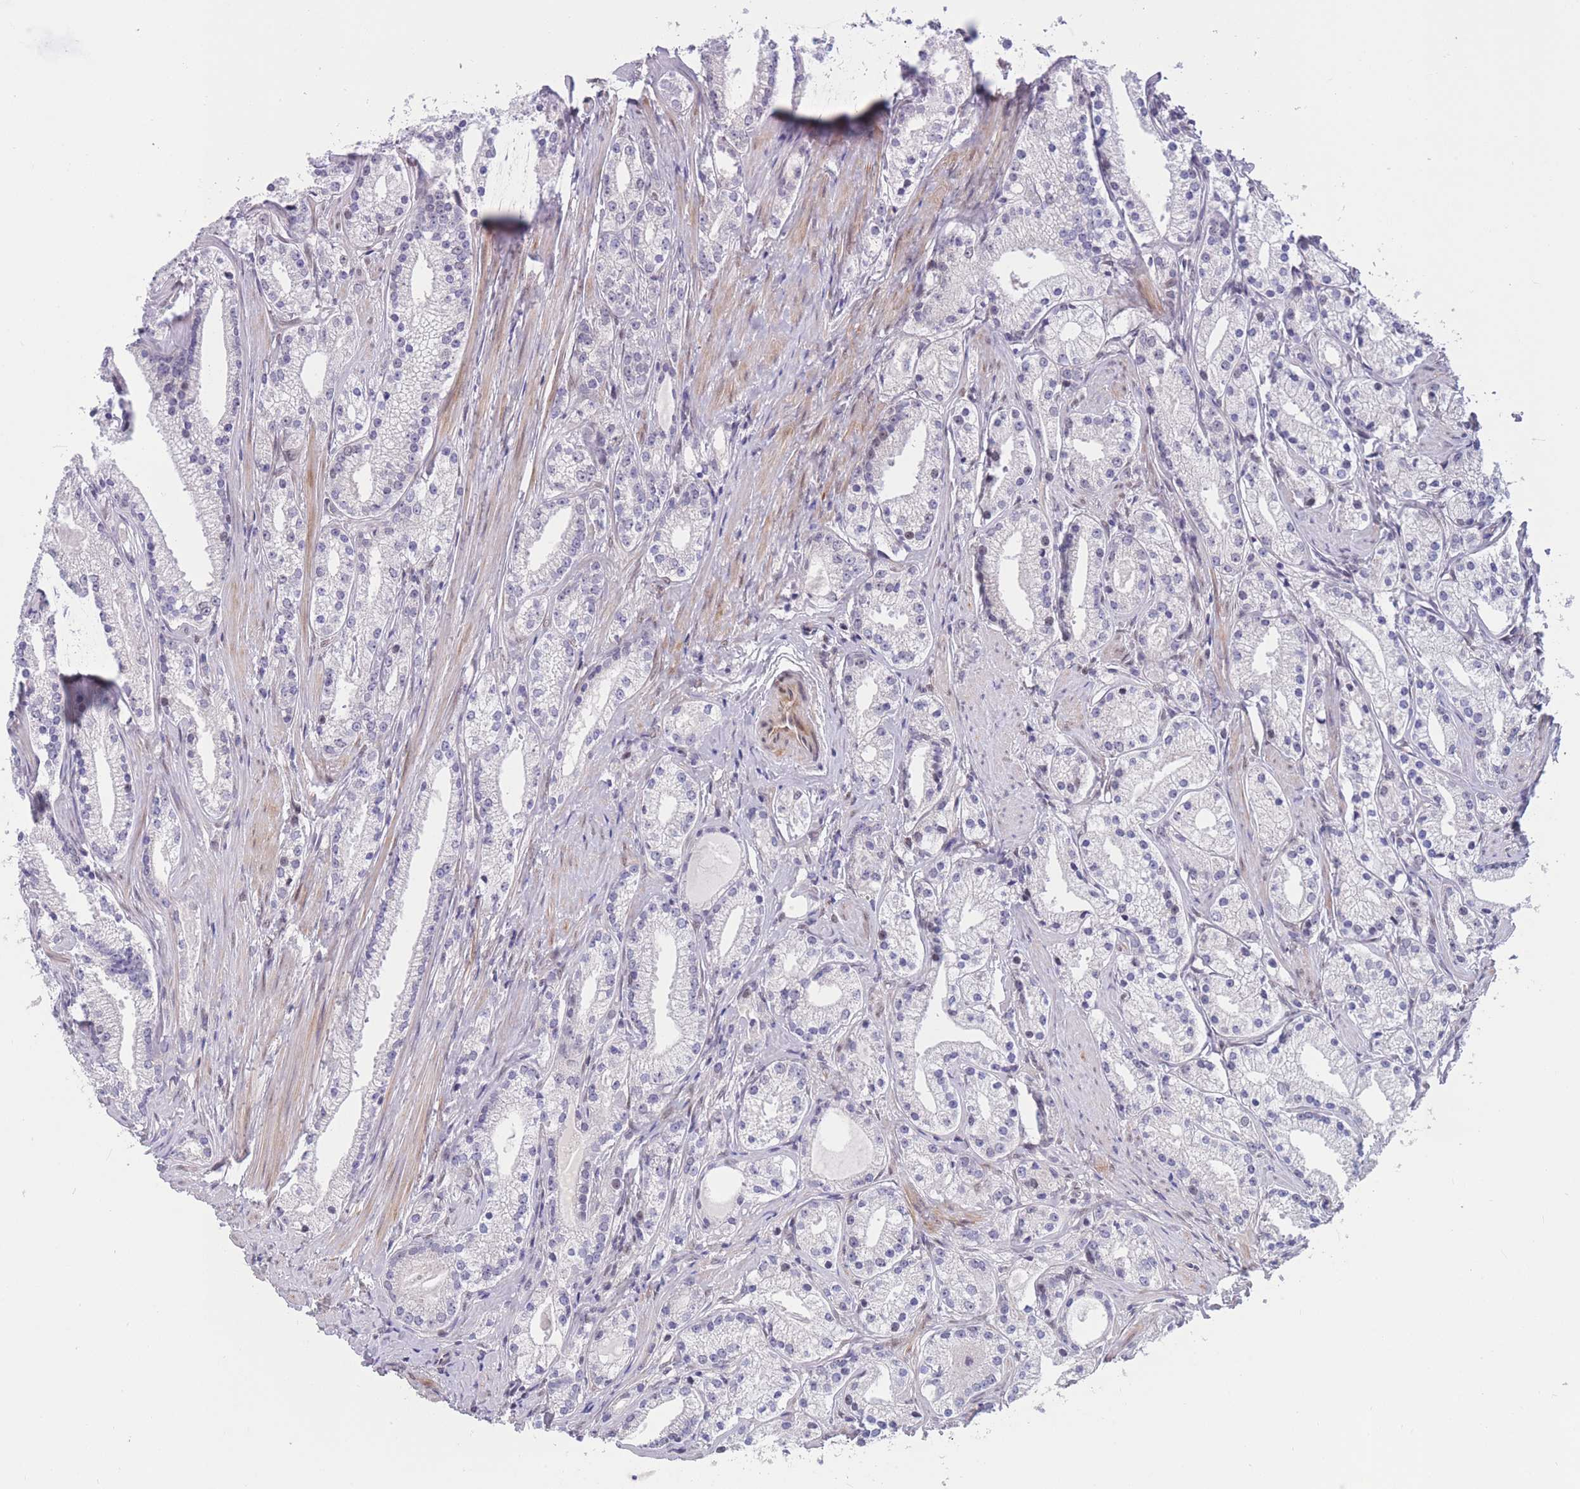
{"staining": {"intensity": "negative", "quantity": "none", "location": "none"}, "tissue": "prostate cancer", "cell_type": "Tumor cells", "image_type": "cancer", "snomed": [{"axis": "morphology", "description": "Adenocarcinoma, Low grade"}, {"axis": "topography", "description": "Prostate"}], "caption": "Prostate cancer stained for a protein using IHC displays no staining tumor cells.", "gene": "BCL9L", "patient": {"sex": "male", "age": 57}}